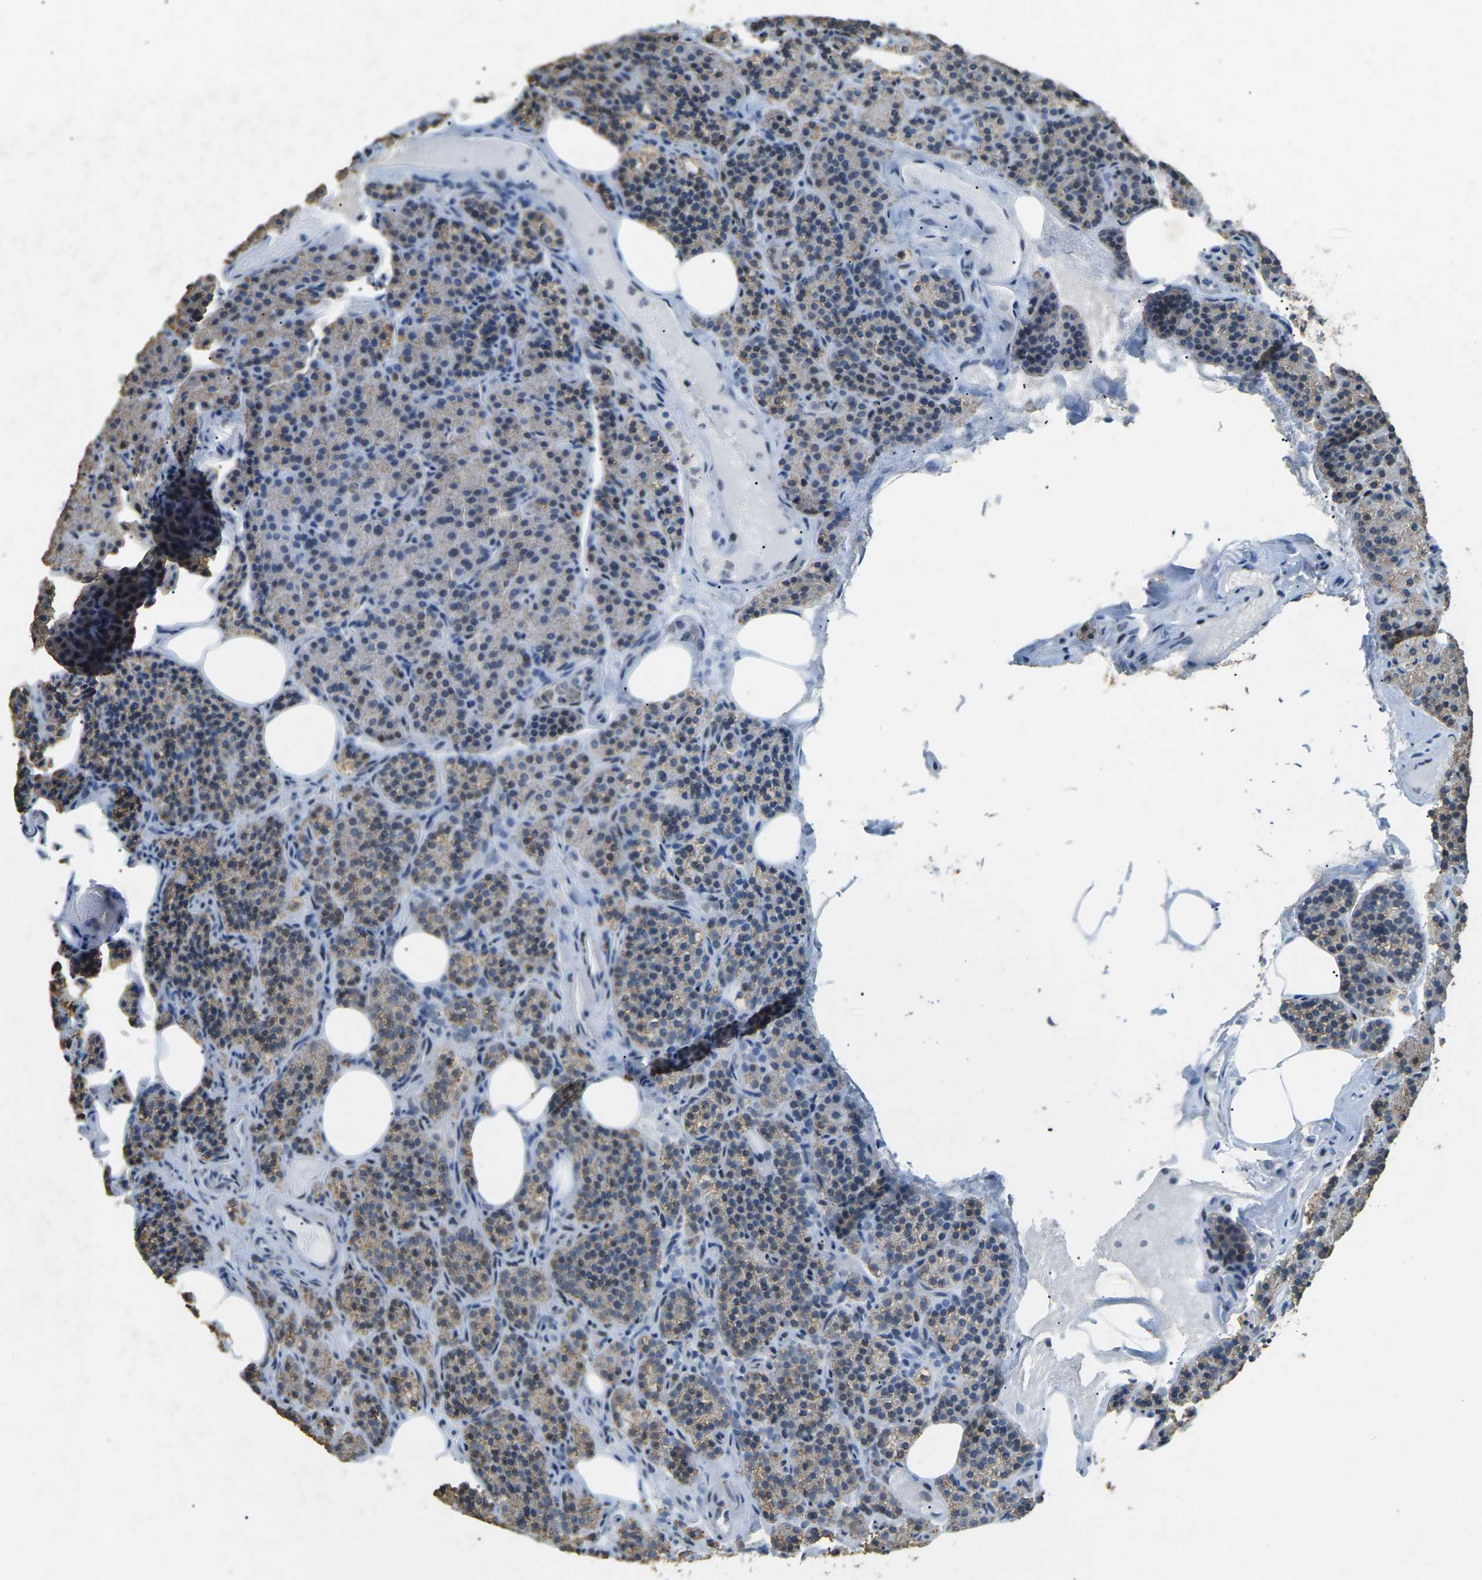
{"staining": {"intensity": "moderate", "quantity": "25%-75%", "location": "cytoplasmic/membranous,nuclear"}, "tissue": "parathyroid gland", "cell_type": "Glandular cells", "image_type": "normal", "snomed": [{"axis": "morphology", "description": "Normal tissue, NOS"}, {"axis": "morphology", "description": "Adenoma, NOS"}, {"axis": "topography", "description": "Parathyroid gland"}], "caption": "IHC micrograph of benign parathyroid gland stained for a protein (brown), which reveals medium levels of moderate cytoplasmic/membranous,nuclear positivity in approximately 25%-75% of glandular cells.", "gene": "RB1", "patient": {"sex": "female", "age": 74}}